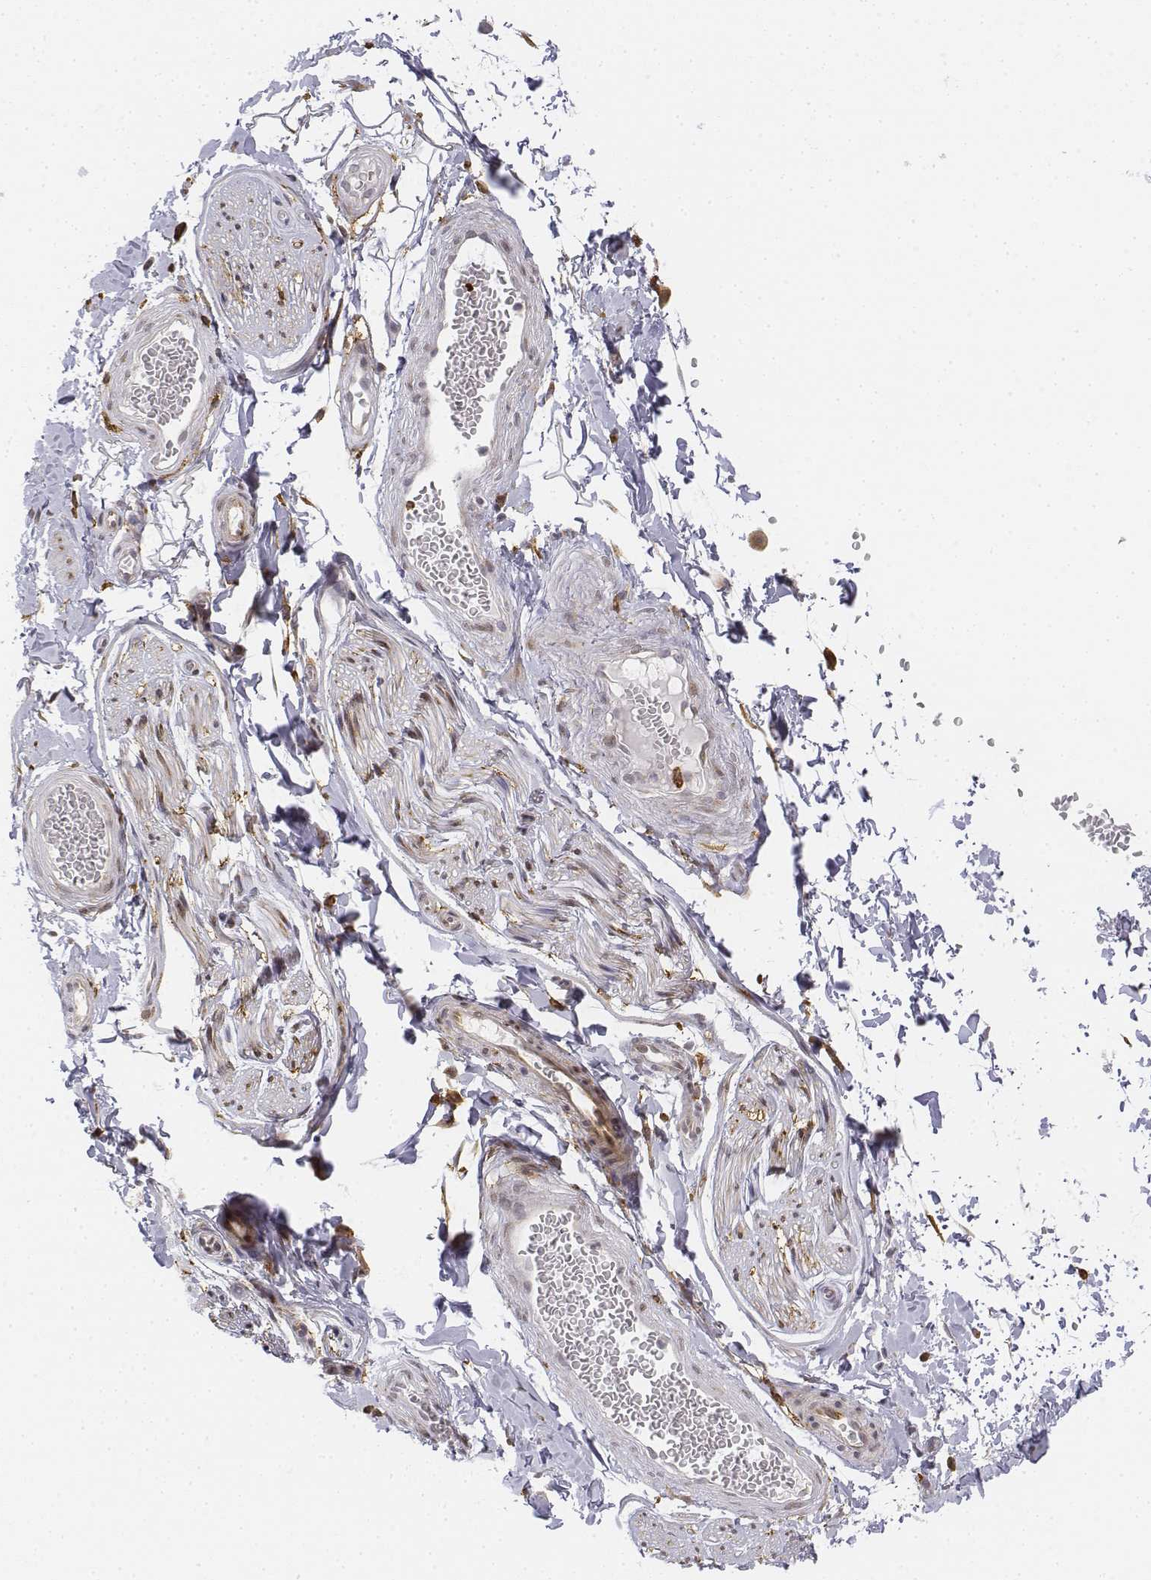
{"staining": {"intensity": "negative", "quantity": "none", "location": "none"}, "tissue": "adipose tissue", "cell_type": "Adipocytes", "image_type": "normal", "snomed": [{"axis": "morphology", "description": "Normal tissue, NOS"}, {"axis": "topography", "description": "Smooth muscle"}, {"axis": "topography", "description": "Peripheral nerve tissue"}], "caption": "DAB (3,3'-diaminobenzidine) immunohistochemical staining of unremarkable adipose tissue reveals no significant expression in adipocytes. The staining is performed using DAB (3,3'-diaminobenzidine) brown chromogen with nuclei counter-stained in using hematoxylin.", "gene": "CD14", "patient": {"sex": "male", "age": 22}}